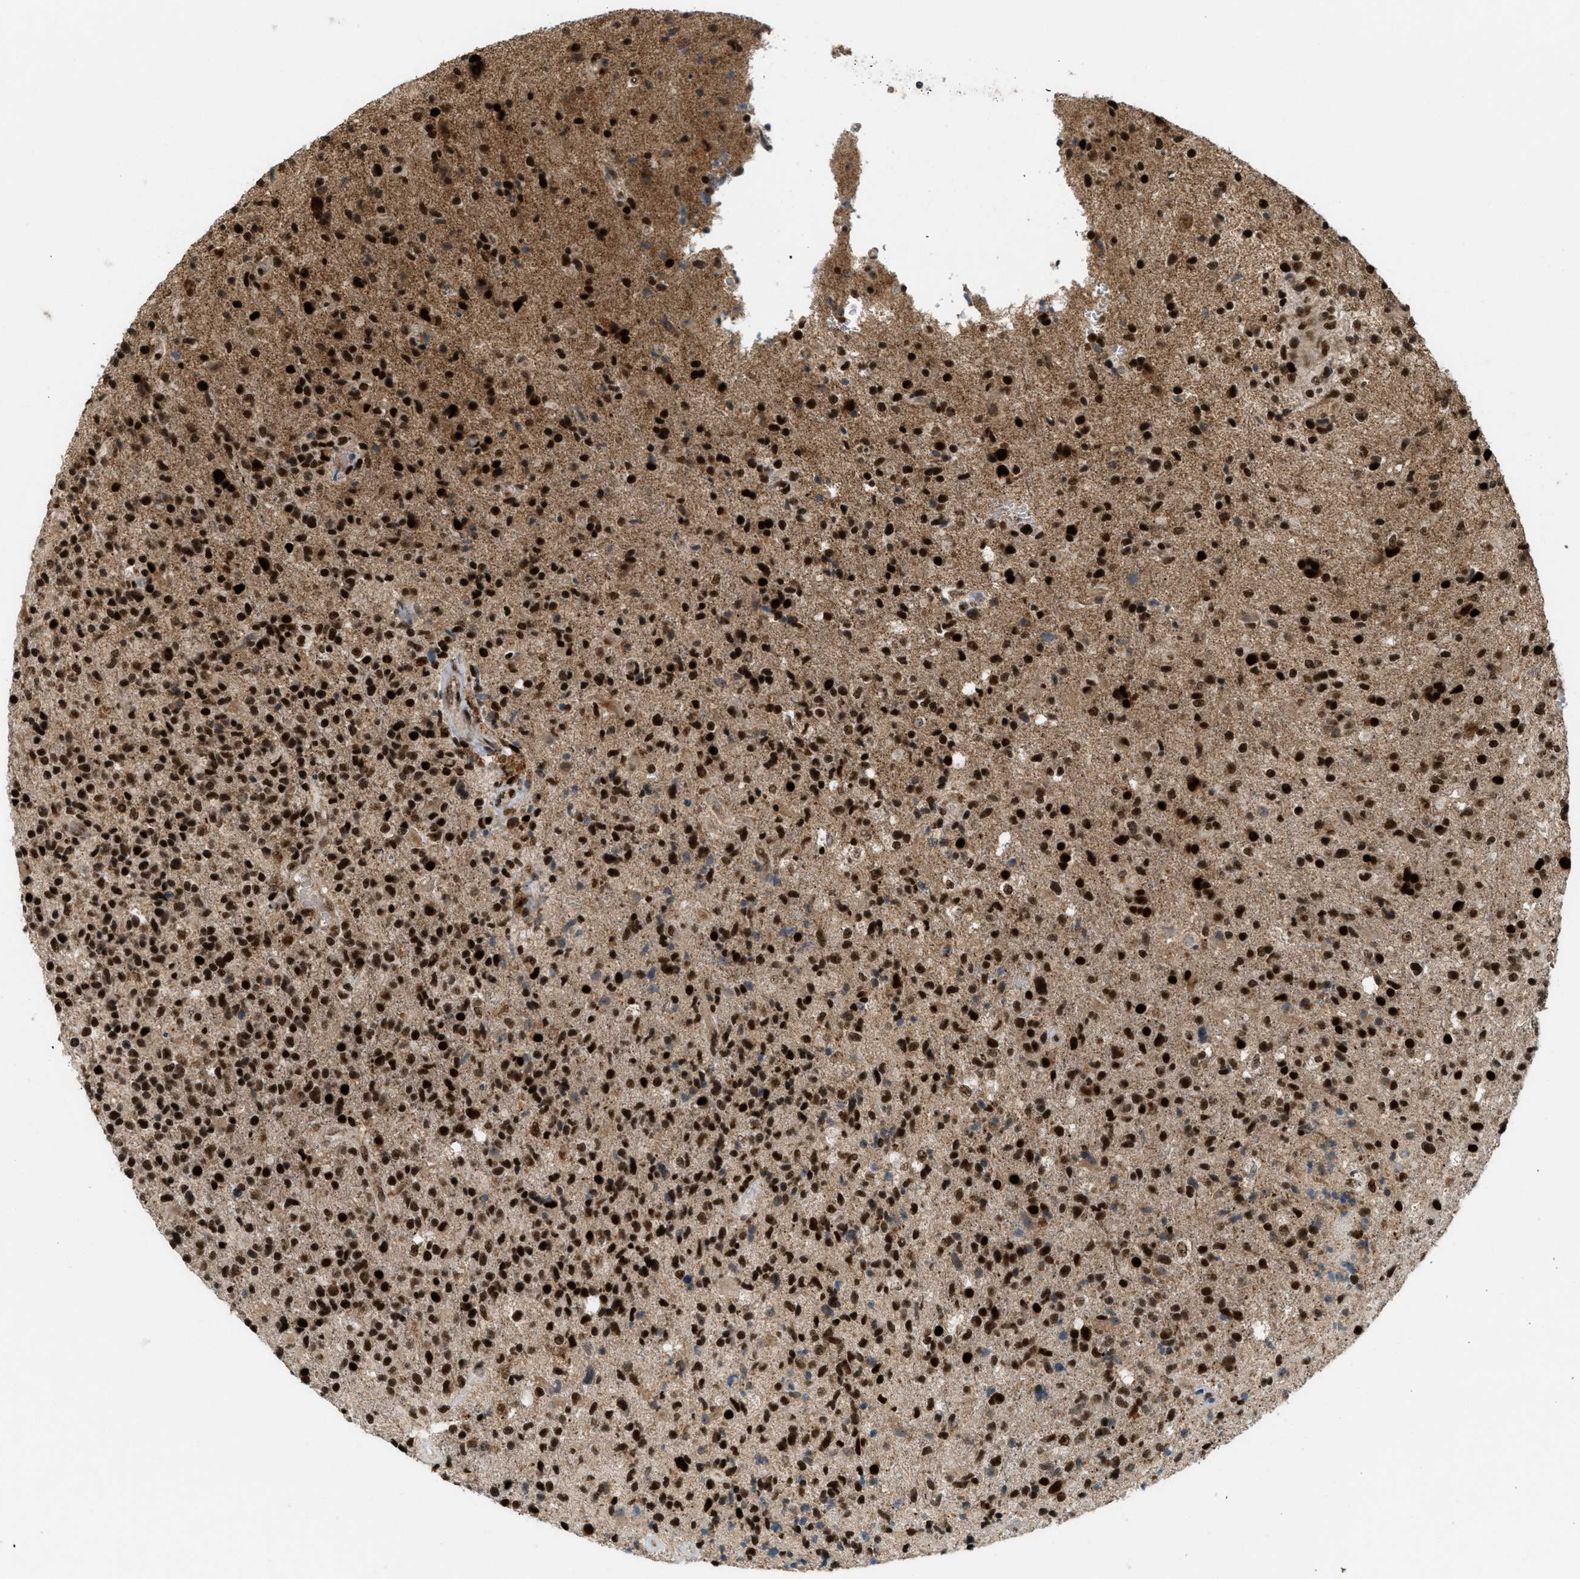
{"staining": {"intensity": "strong", "quantity": ">75%", "location": "cytoplasmic/membranous,nuclear"}, "tissue": "glioma", "cell_type": "Tumor cells", "image_type": "cancer", "snomed": [{"axis": "morphology", "description": "Glioma, malignant, High grade"}, {"axis": "topography", "description": "Brain"}], "caption": "A high-resolution micrograph shows IHC staining of glioma, which exhibits strong cytoplasmic/membranous and nuclear staining in about >75% of tumor cells.", "gene": "TLK1", "patient": {"sex": "male", "age": 72}}